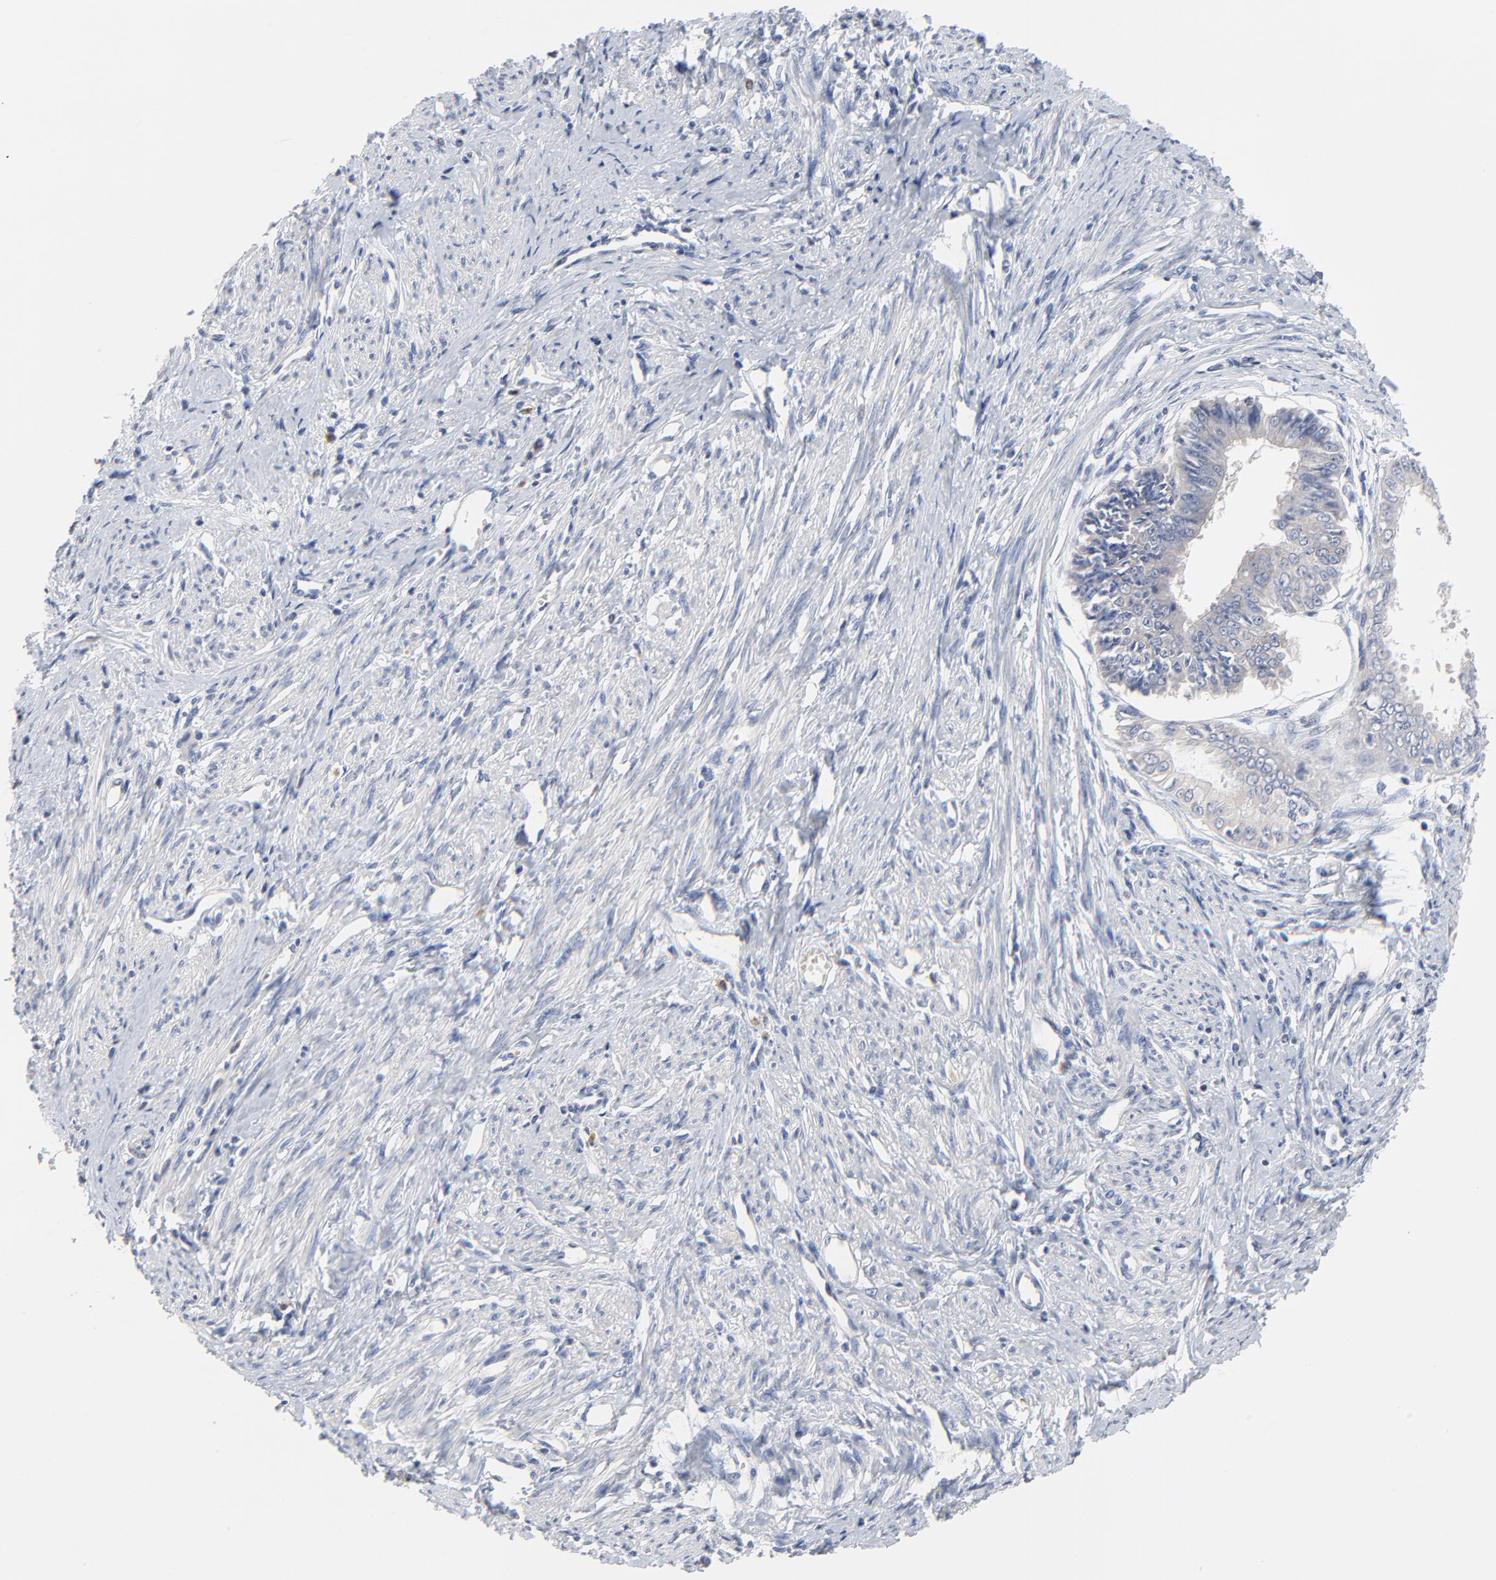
{"staining": {"intensity": "weak", "quantity": "25%-75%", "location": "cytoplasmic/membranous"}, "tissue": "endometrial cancer", "cell_type": "Tumor cells", "image_type": "cancer", "snomed": [{"axis": "morphology", "description": "Adenocarcinoma, NOS"}, {"axis": "topography", "description": "Endometrium"}], "caption": "A brown stain labels weak cytoplasmic/membranous staining of a protein in human endometrial cancer tumor cells.", "gene": "FBXL5", "patient": {"sex": "female", "age": 76}}